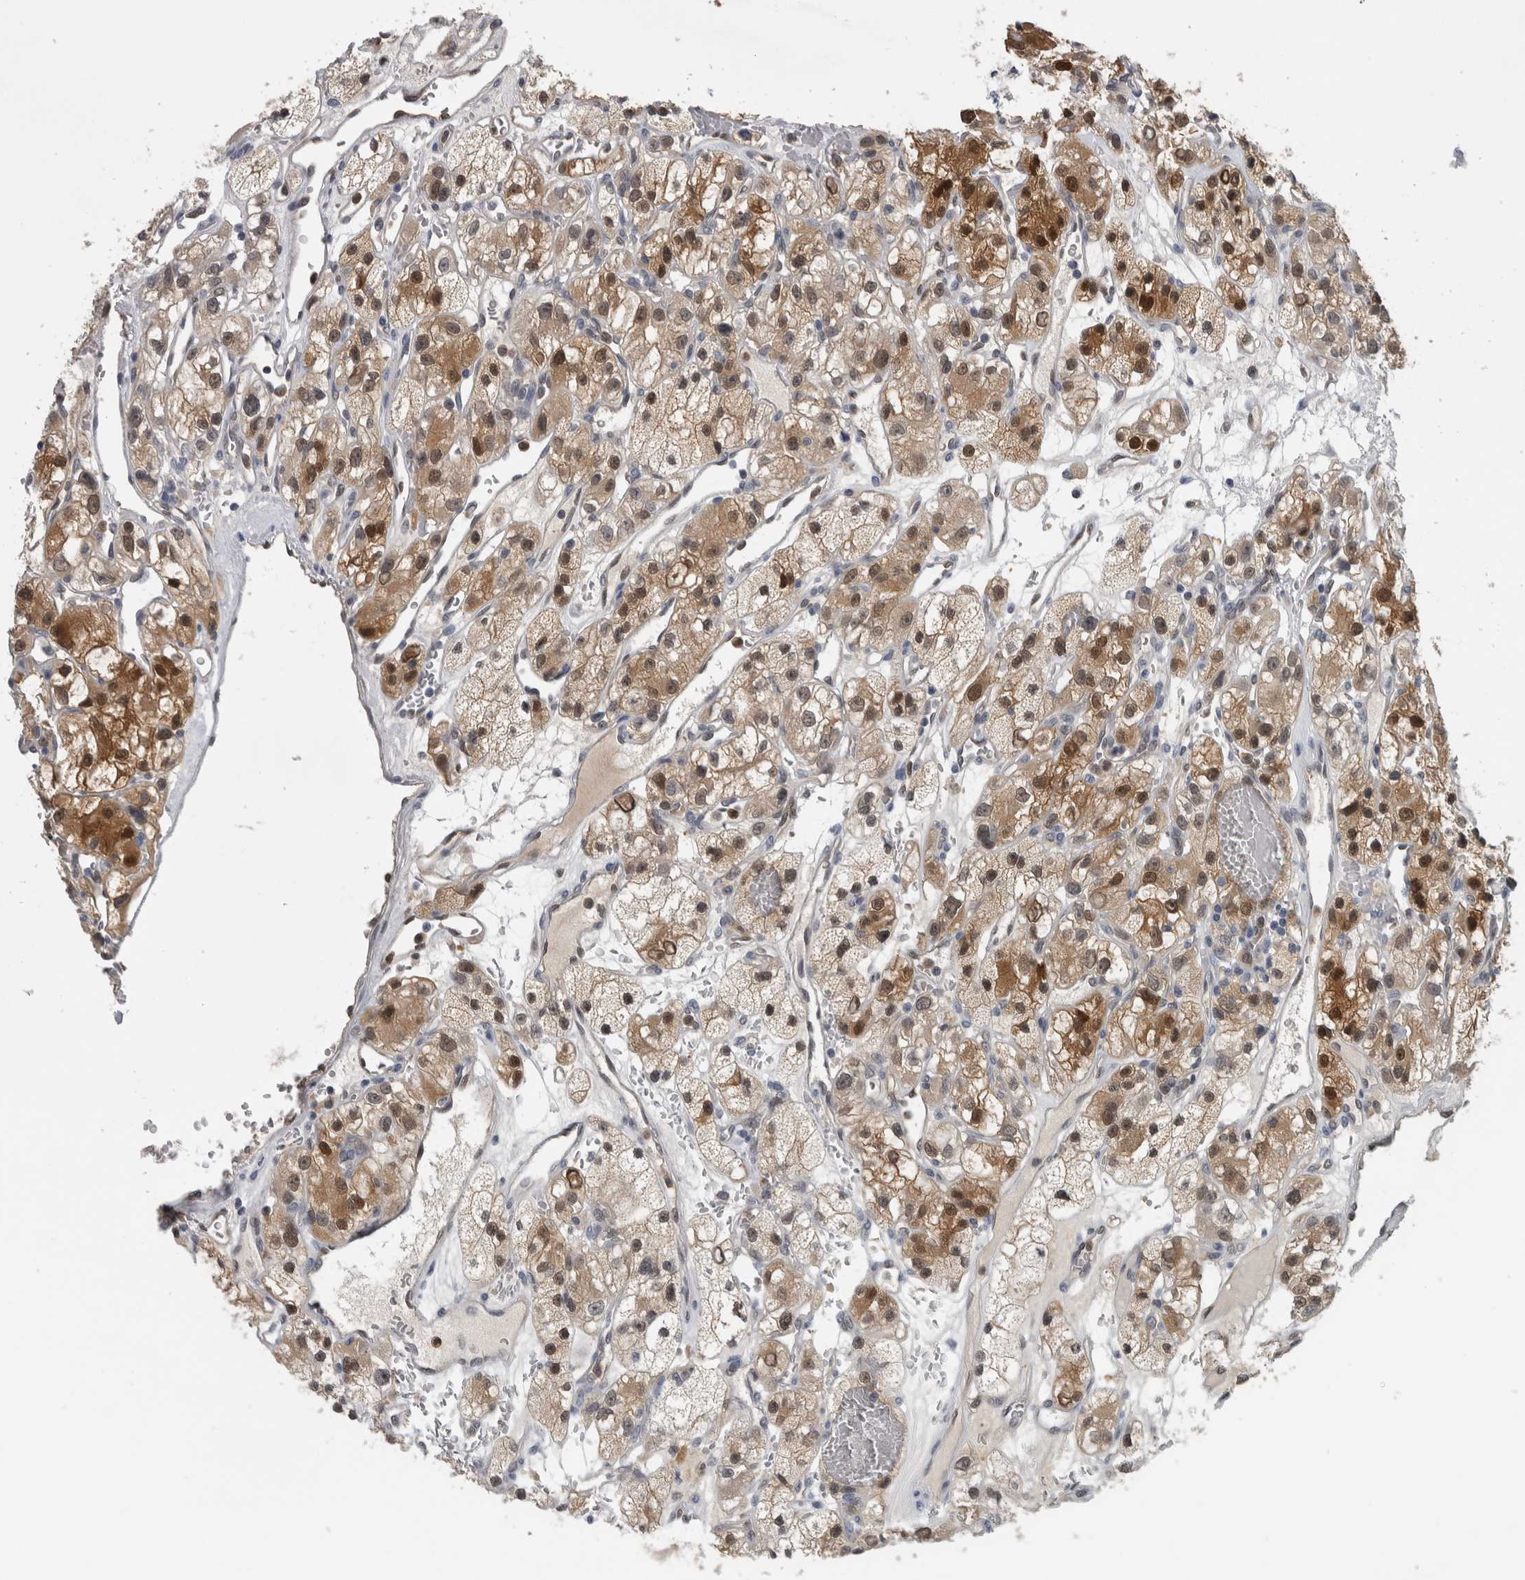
{"staining": {"intensity": "strong", "quantity": ">75%", "location": "cytoplasmic/membranous,nuclear"}, "tissue": "renal cancer", "cell_type": "Tumor cells", "image_type": "cancer", "snomed": [{"axis": "morphology", "description": "Adenocarcinoma, NOS"}, {"axis": "topography", "description": "Kidney"}], "caption": "Protein staining of renal adenocarcinoma tissue demonstrates strong cytoplasmic/membranous and nuclear expression in approximately >75% of tumor cells.", "gene": "NAPRT", "patient": {"sex": "female", "age": 57}}